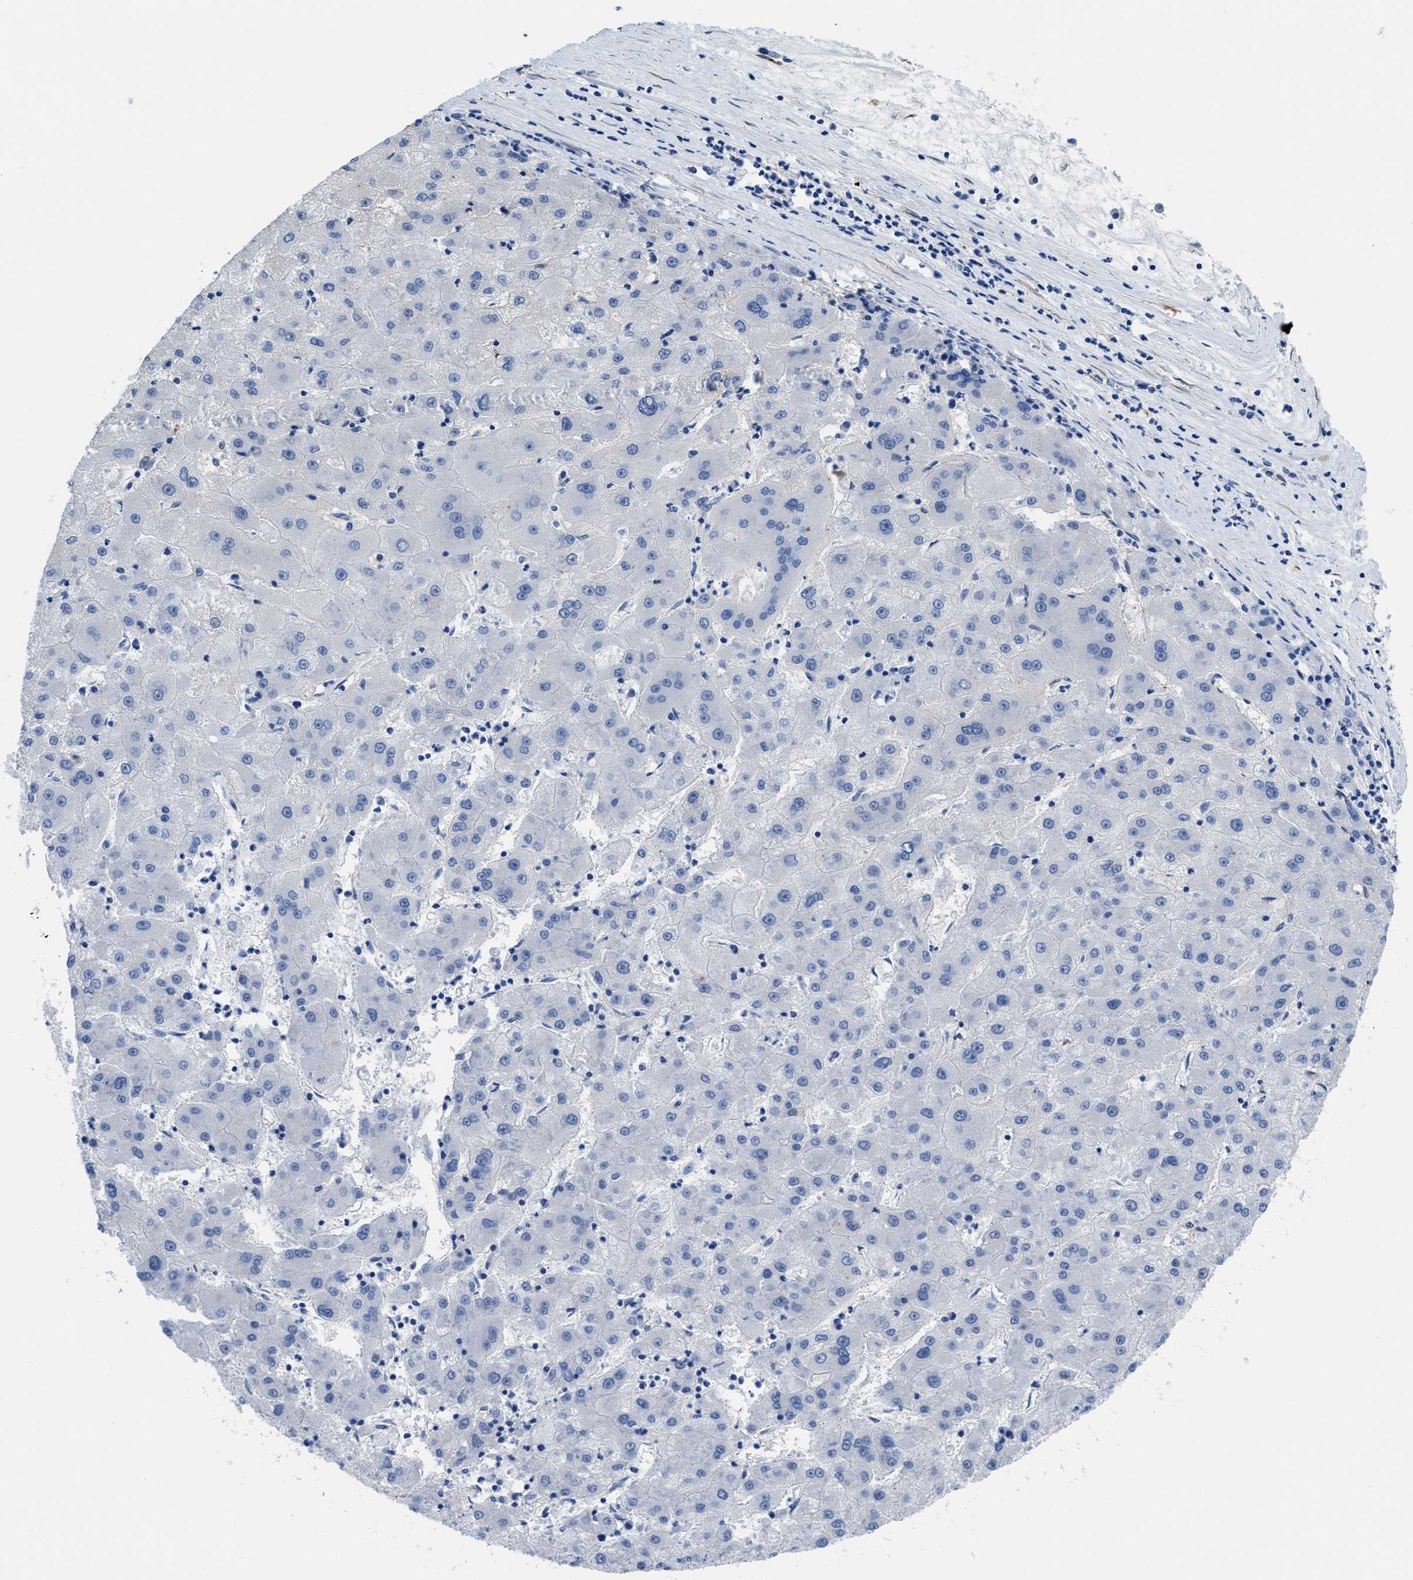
{"staining": {"intensity": "negative", "quantity": "none", "location": "none"}, "tissue": "liver cancer", "cell_type": "Tumor cells", "image_type": "cancer", "snomed": [{"axis": "morphology", "description": "Carcinoma, Hepatocellular, NOS"}, {"axis": "topography", "description": "Liver"}], "caption": "There is no significant staining in tumor cells of liver cancer (hepatocellular carcinoma).", "gene": "SQLE", "patient": {"sex": "male", "age": 72}}